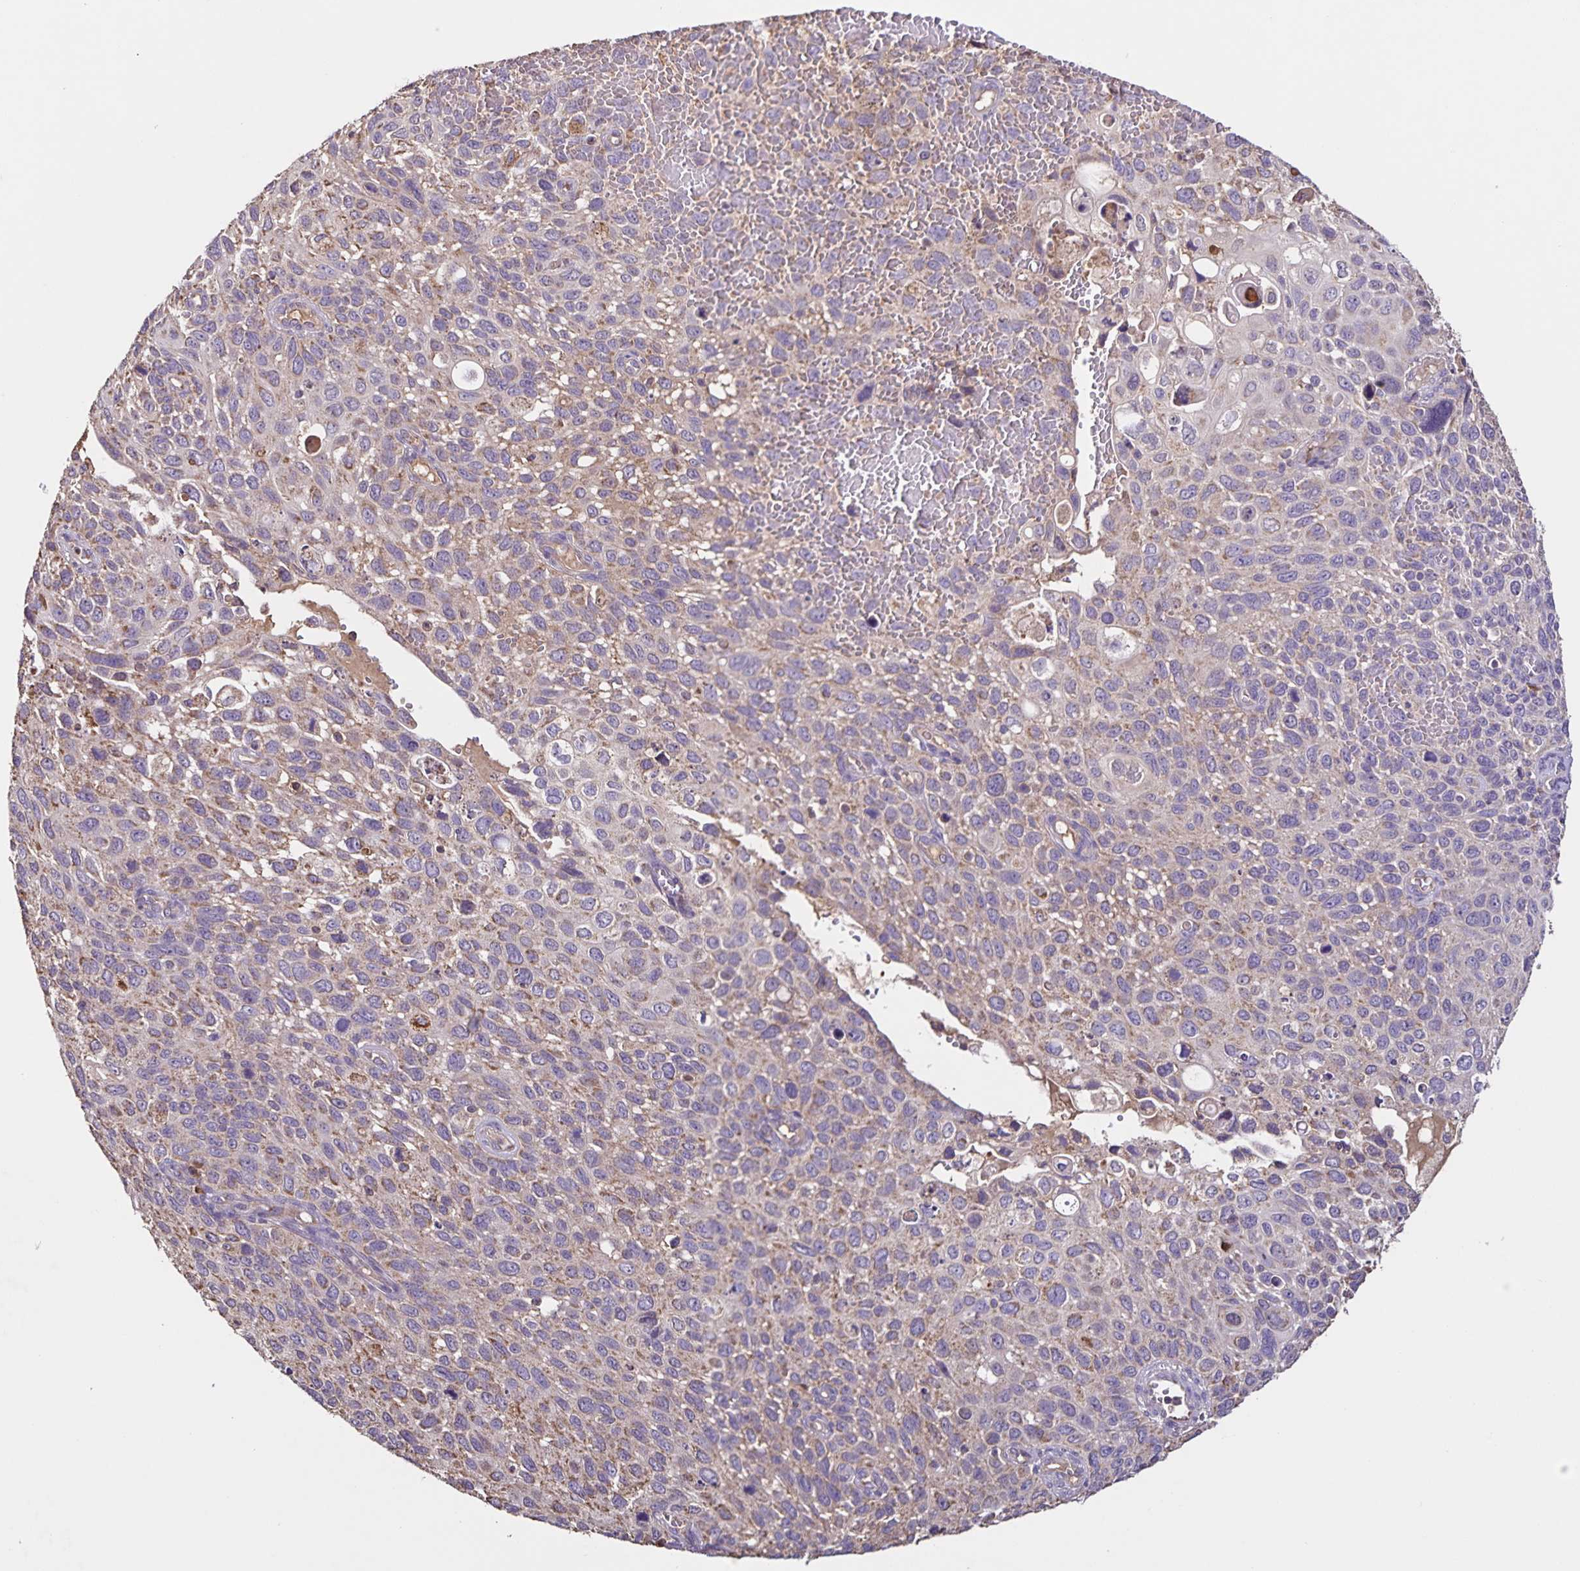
{"staining": {"intensity": "weak", "quantity": "<25%", "location": "cytoplasmic/membranous"}, "tissue": "cervical cancer", "cell_type": "Tumor cells", "image_type": "cancer", "snomed": [{"axis": "morphology", "description": "Squamous cell carcinoma, NOS"}, {"axis": "topography", "description": "Cervix"}], "caption": "This is an immunohistochemistry photomicrograph of human cervical squamous cell carcinoma. There is no positivity in tumor cells.", "gene": "MAN1A1", "patient": {"sex": "female", "age": 70}}